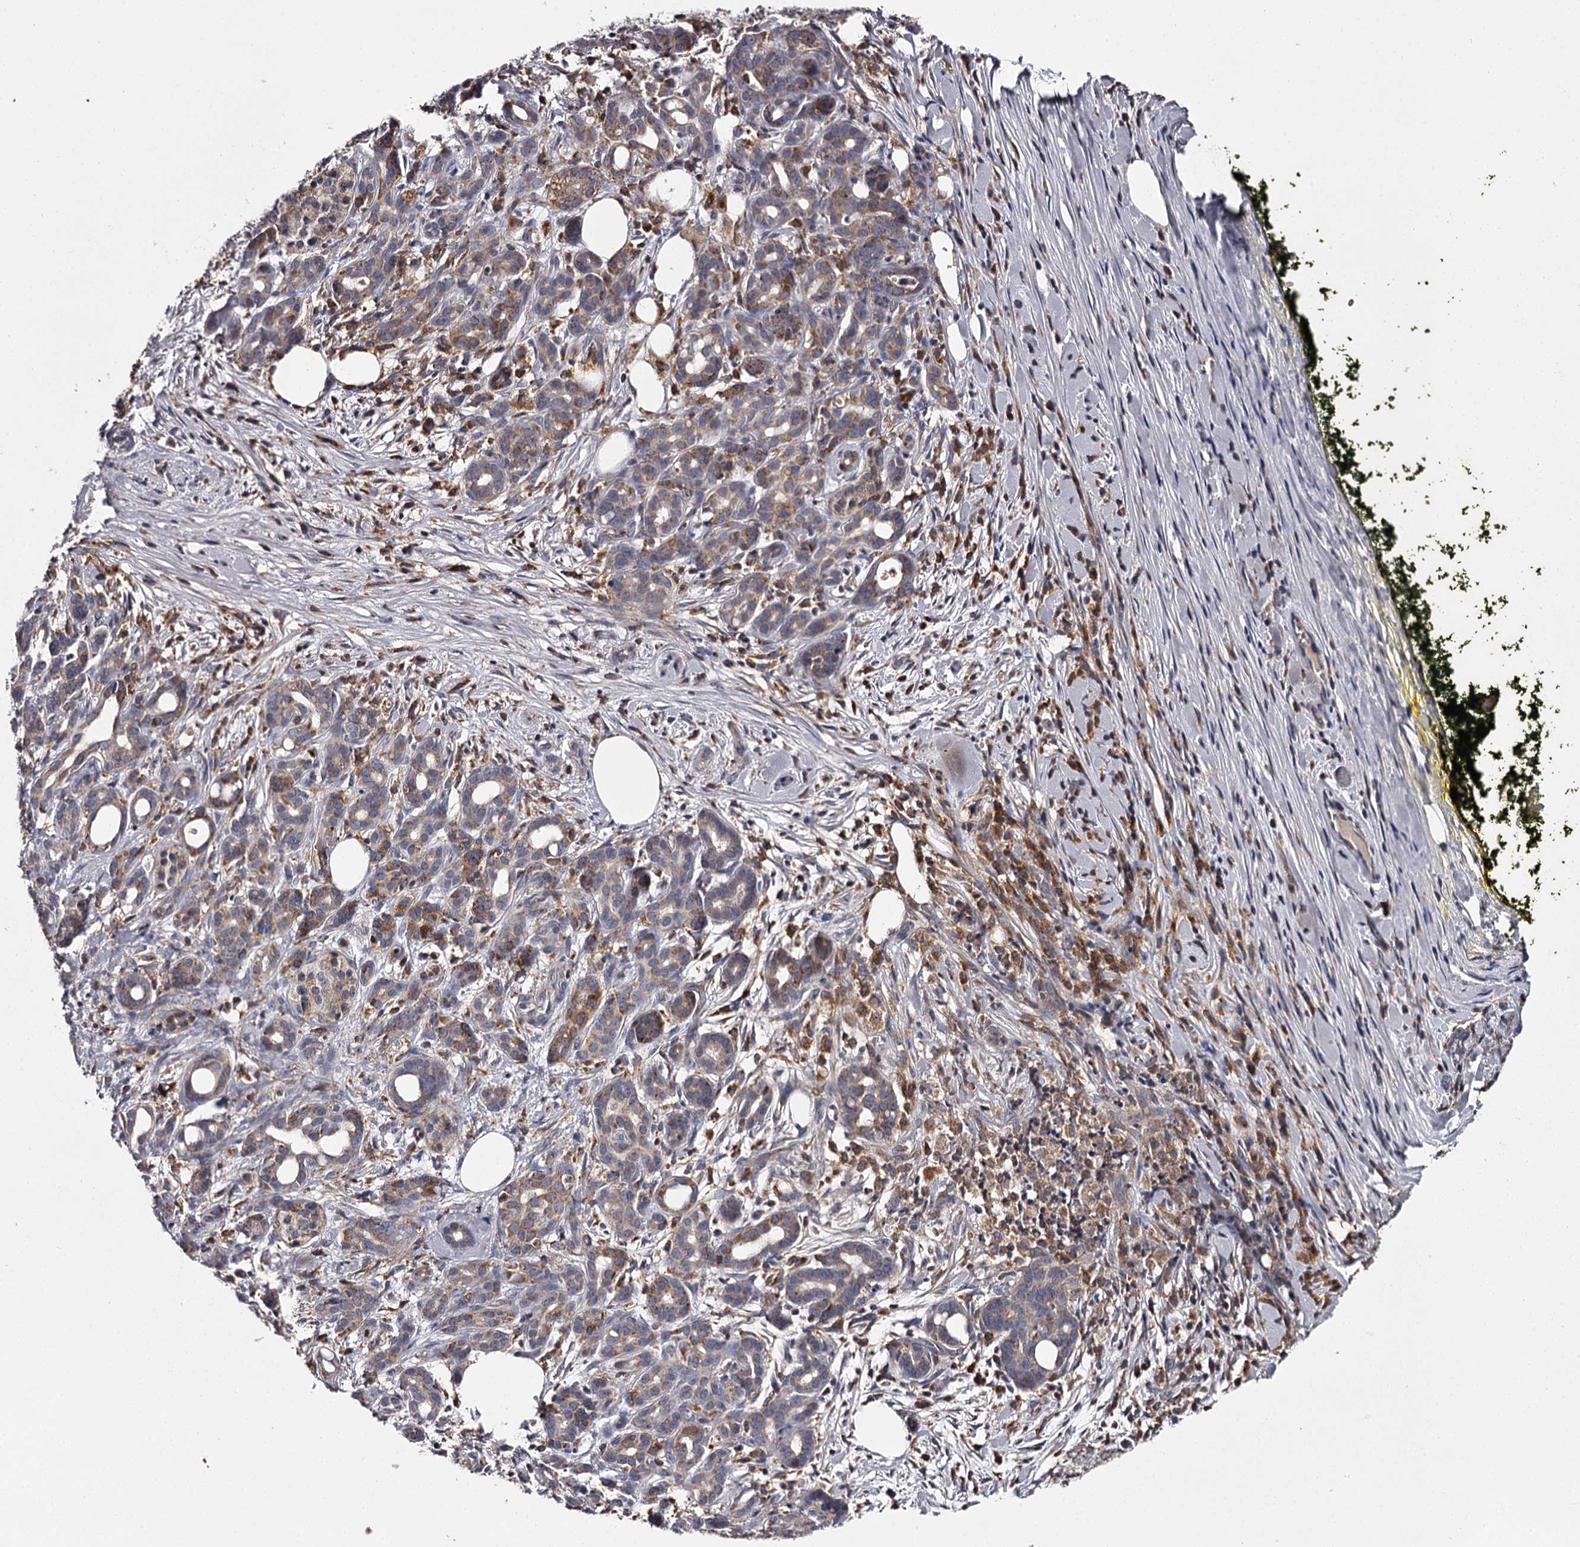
{"staining": {"intensity": "weak", "quantity": ">75%", "location": "cytoplasmic/membranous"}, "tissue": "pancreatic cancer", "cell_type": "Tumor cells", "image_type": "cancer", "snomed": [{"axis": "morphology", "description": "Adenocarcinoma, NOS"}, {"axis": "topography", "description": "Pancreas"}], "caption": "This micrograph displays pancreatic adenocarcinoma stained with immunohistochemistry (IHC) to label a protein in brown. The cytoplasmic/membranous of tumor cells show weak positivity for the protein. Nuclei are counter-stained blue.", "gene": "RASSF6", "patient": {"sex": "female", "age": 66}}